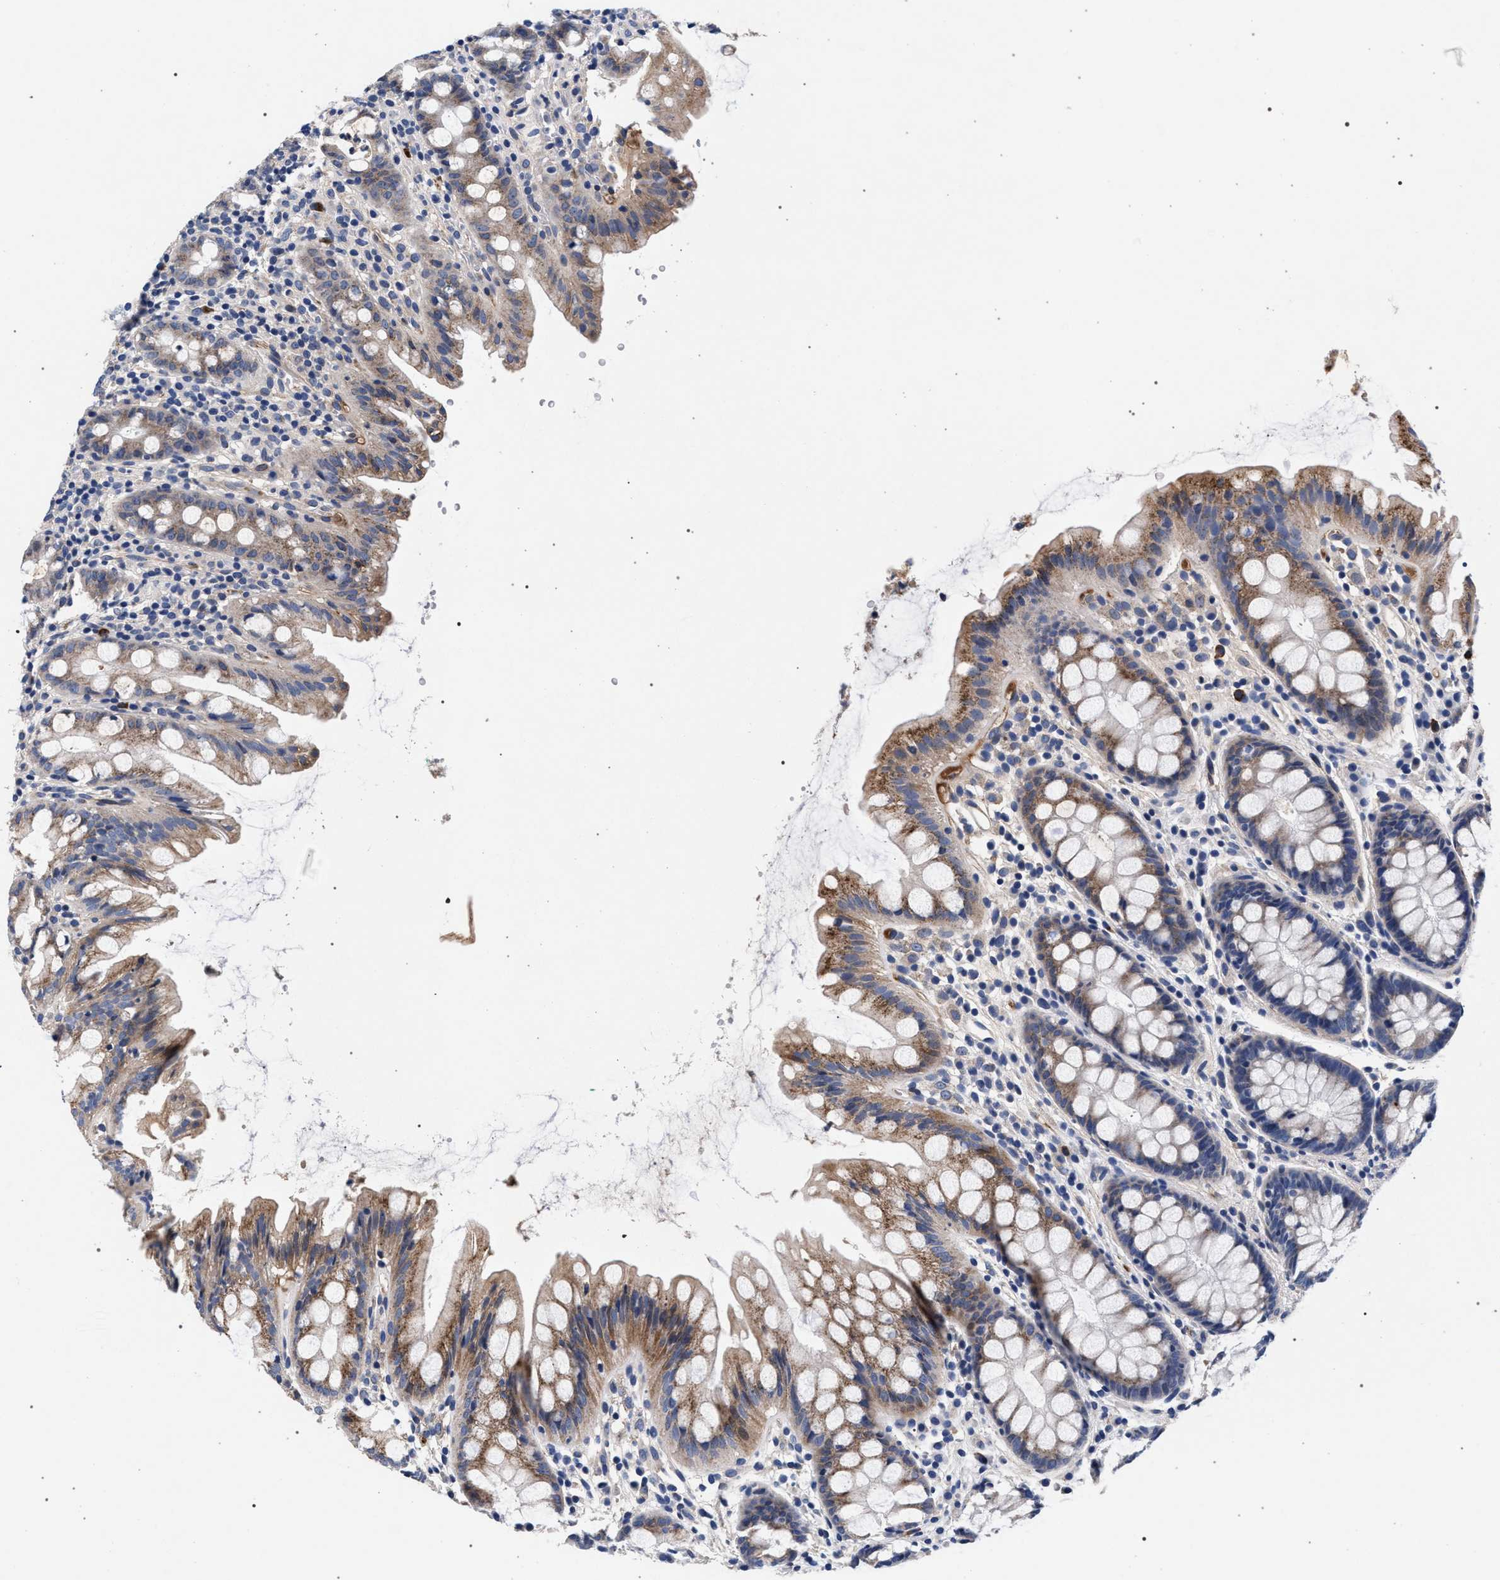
{"staining": {"intensity": "moderate", "quantity": "25%-75%", "location": "cytoplasmic/membranous"}, "tissue": "rectum", "cell_type": "Glandular cells", "image_type": "normal", "snomed": [{"axis": "morphology", "description": "Normal tissue, NOS"}, {"axis": "topography", "description": "Rectum"}], "caption": "A histopathology image of human rectum stained for a protein demonstrates moderate cytoplasmic/membranous brown staining in glandular cells.", "gene": "ACOX1", "patient": {"sex": "female", "age": 65}}